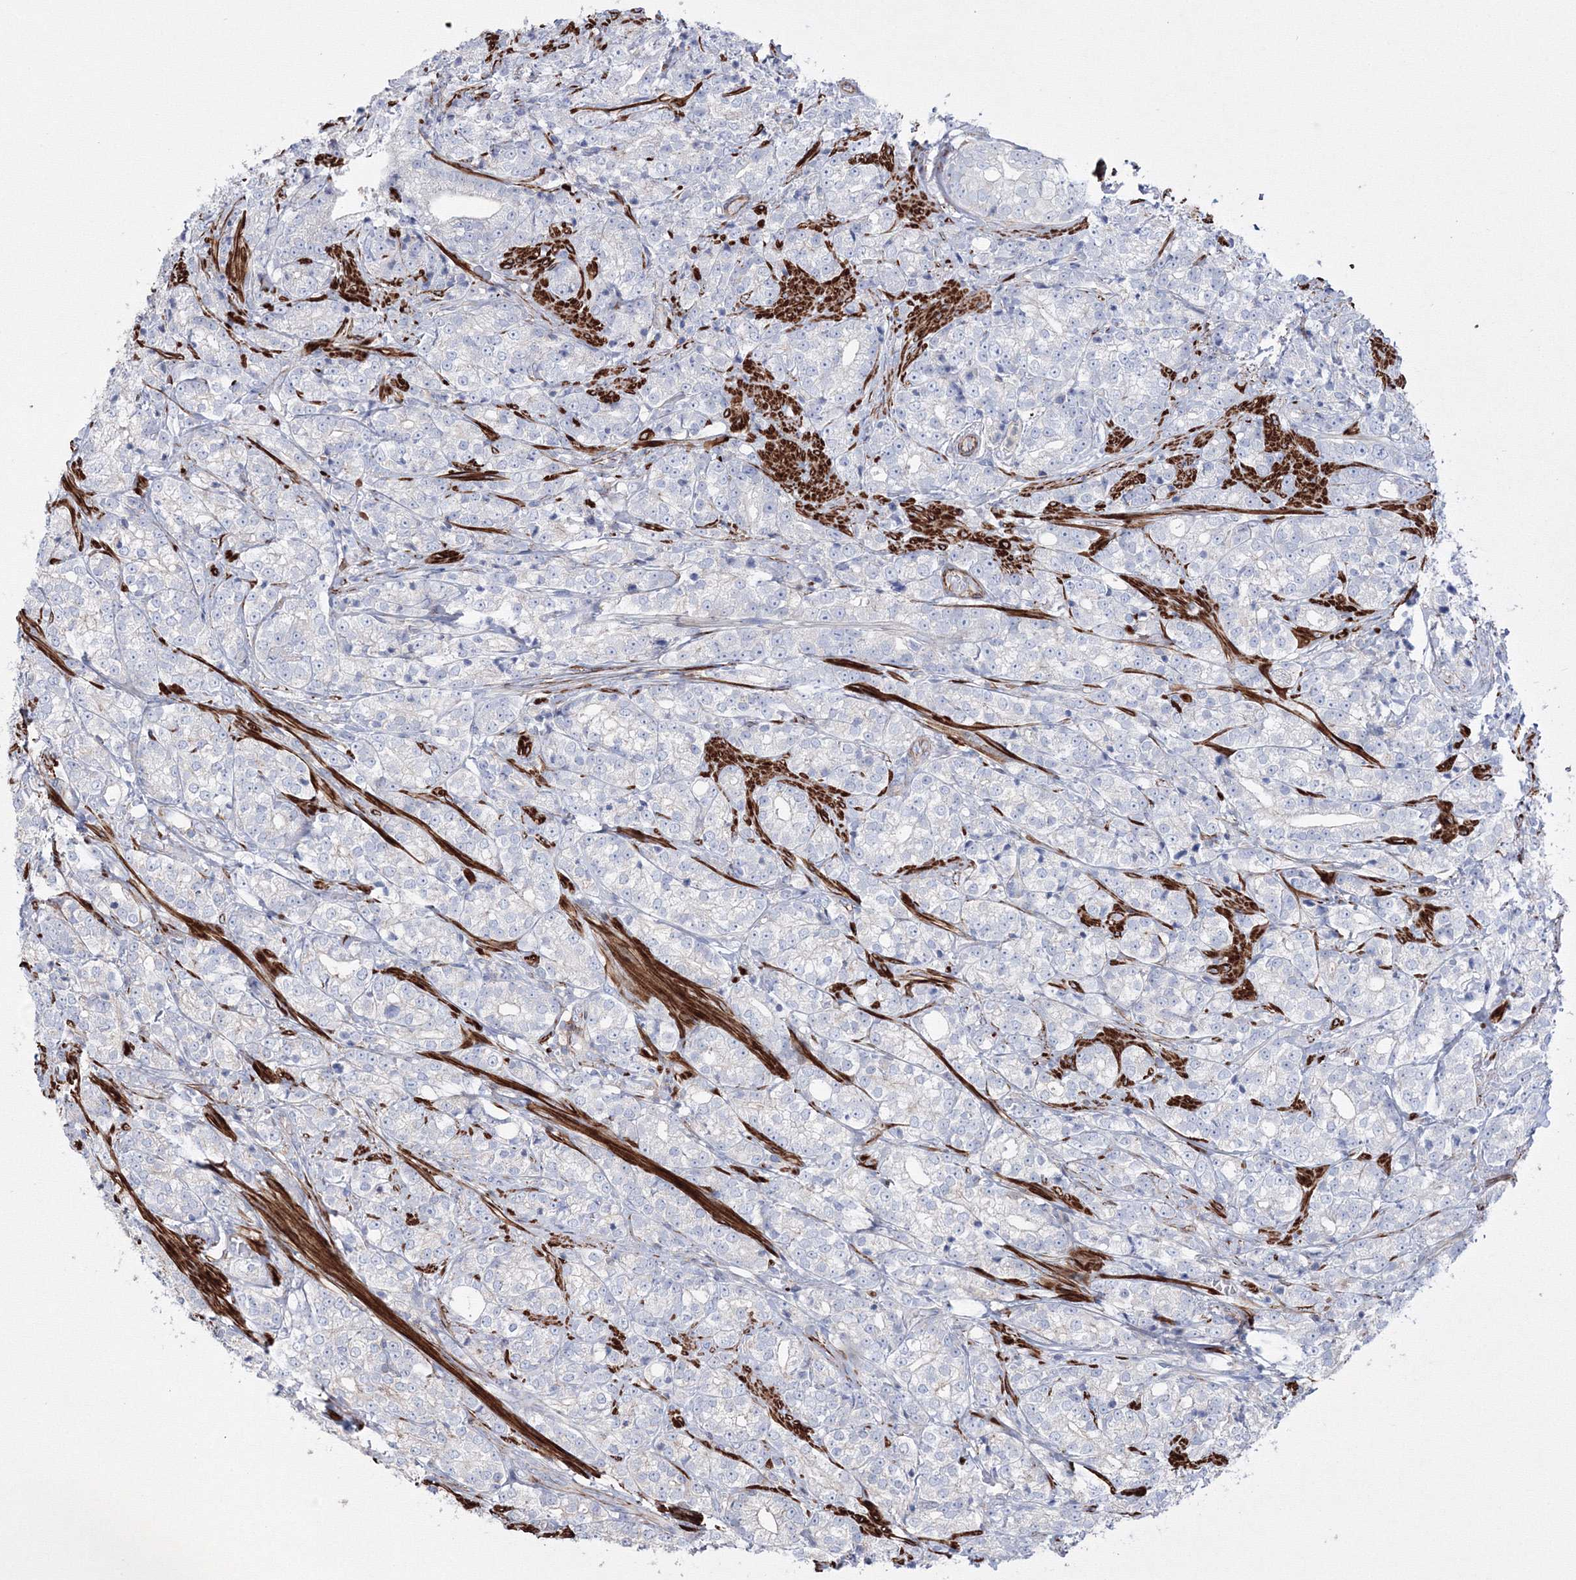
{"staining": {"intensity": "negative", "quantity": "none", "location": "none"}, "tissue": "prostate cancer", "cell_type": "Tumor cells", "image_type": "cancer", "snomed": [{"axis": "morphology", "description": "Adenocarcinoma, High grade"}, {"axis": "topography", "description": "Prostate"}], "caption": "This is an IHC micrograph of human prostate high-grade adenocarcinoma. There is no staining in tumor cells.", "gene": "GPR82", "patient": {"sex": "male", "age": 69}}